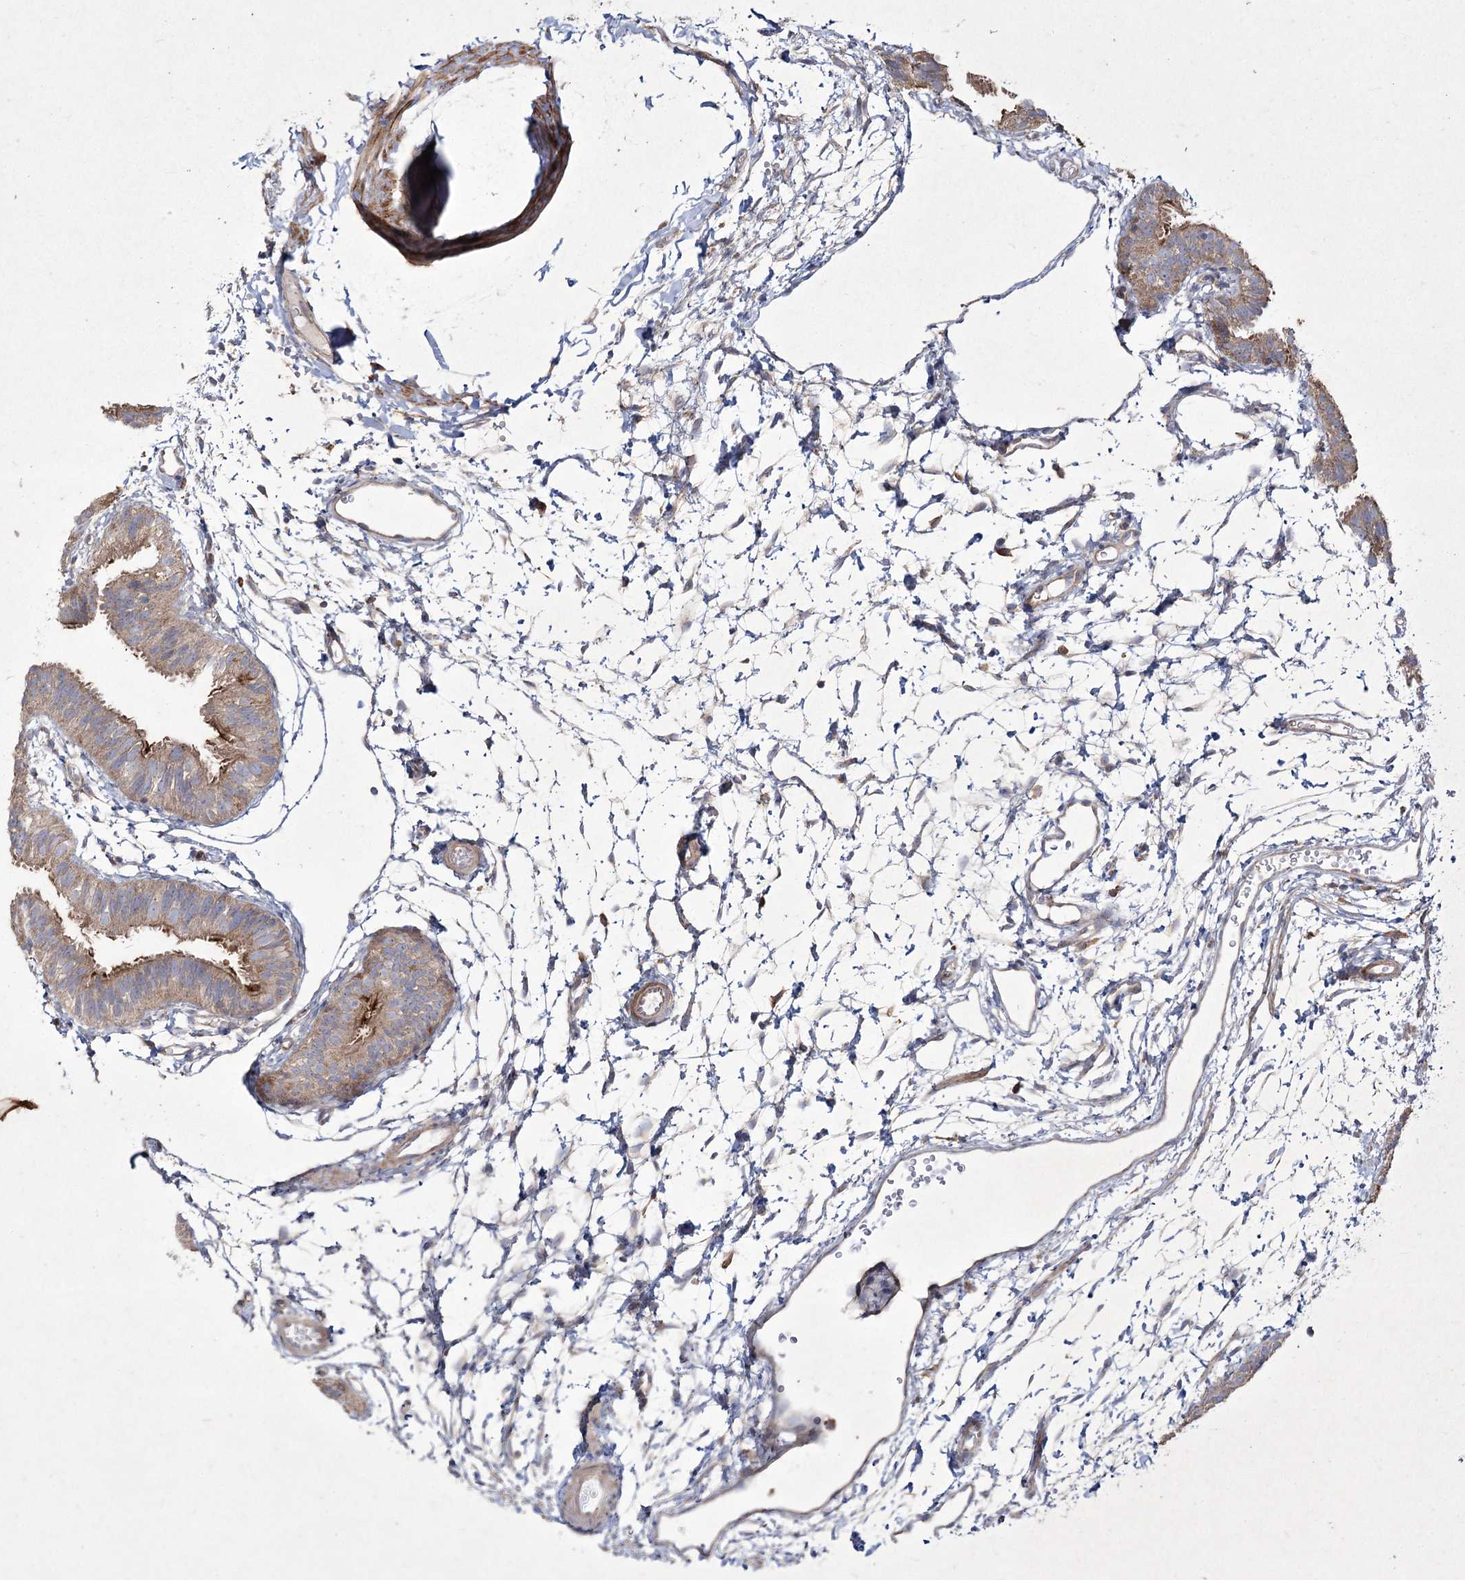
{"staining": {"intensity": "moderate", "quantity": ">75%", "location": "cytoplasmic/membranous"}, "tissue": "fallopian tube", "cell_type": "Glandular cells", "image_type": "normal", "snomed": [{"axis": "morphology", "description": "Normal tissue, NOS"}, {"axis": "topography", "description": "Fallopian tube"}], "caption": "A medium amount of moderate cytoplasmic/membranous positivity is present in about >75% of glandular cells in unremarkable fallopian tube.", "gene": "SH3TC1", "patient": {"sex": "female", "age": 35}}